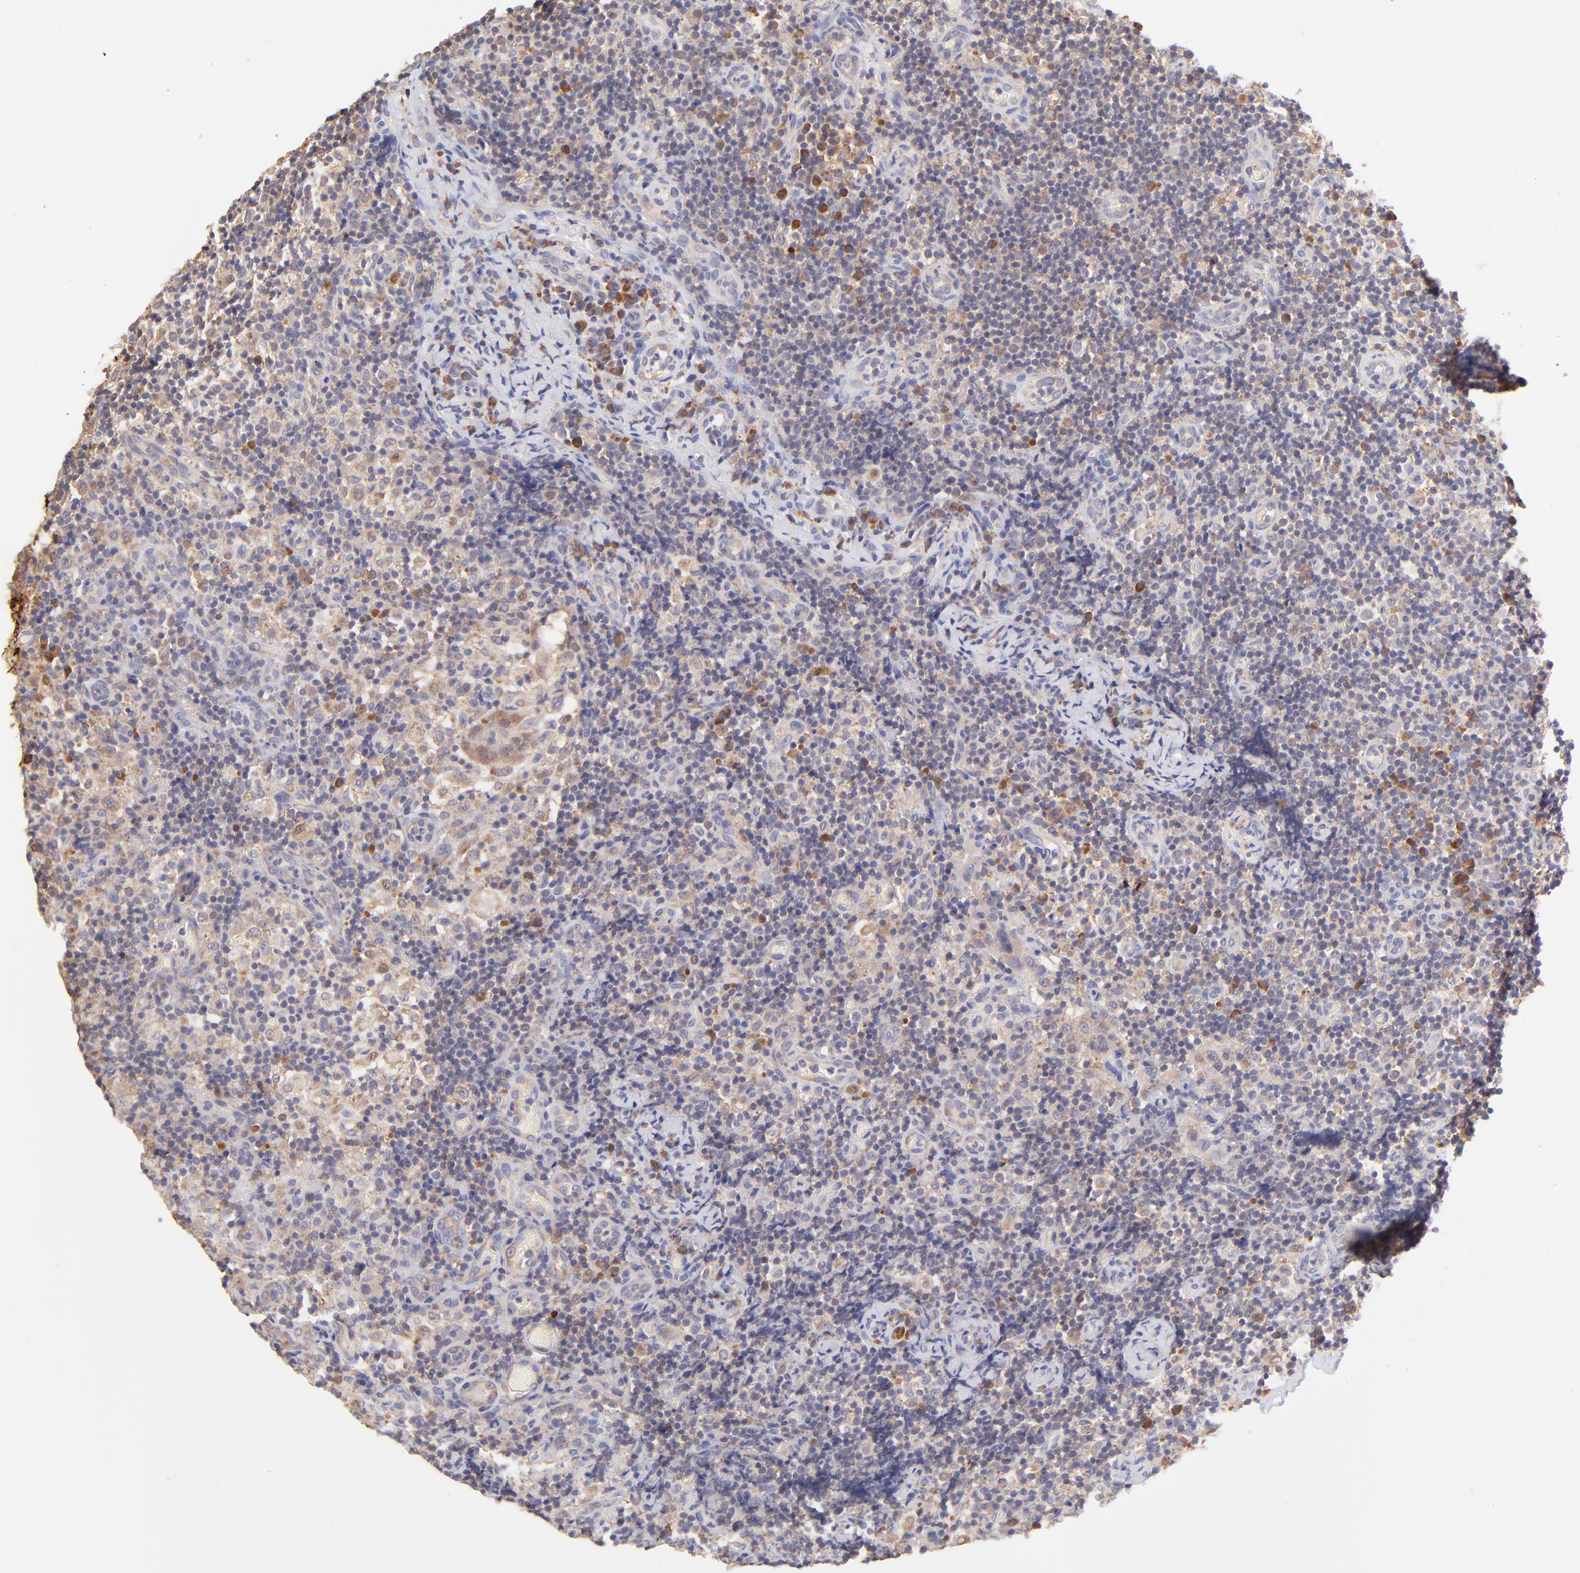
{"staining": {"intensity": "moderate", "quantity": "25%-75%", "location": "cytoplasmic/membranous"}, "tissue": "lymph node", "cell_type": "Germinal center cells", "image_type": "normal", "snomed": [{"axis": "morphology", "description": "Normal tissue, NOS"}, {"axis": "morphology", "description": "Inflammation, NOS"}, {"axis": "topography", "description": "Lymph node"}], "caption": "Moderate cytoplasmic/membranous staining for a protein is appreciated in approximately 25%-75% of germinal center cells of normal lymph node using immunohistochemistry.", "gene": "RPL11", "patient": {"sex": "male", "age": 46}}